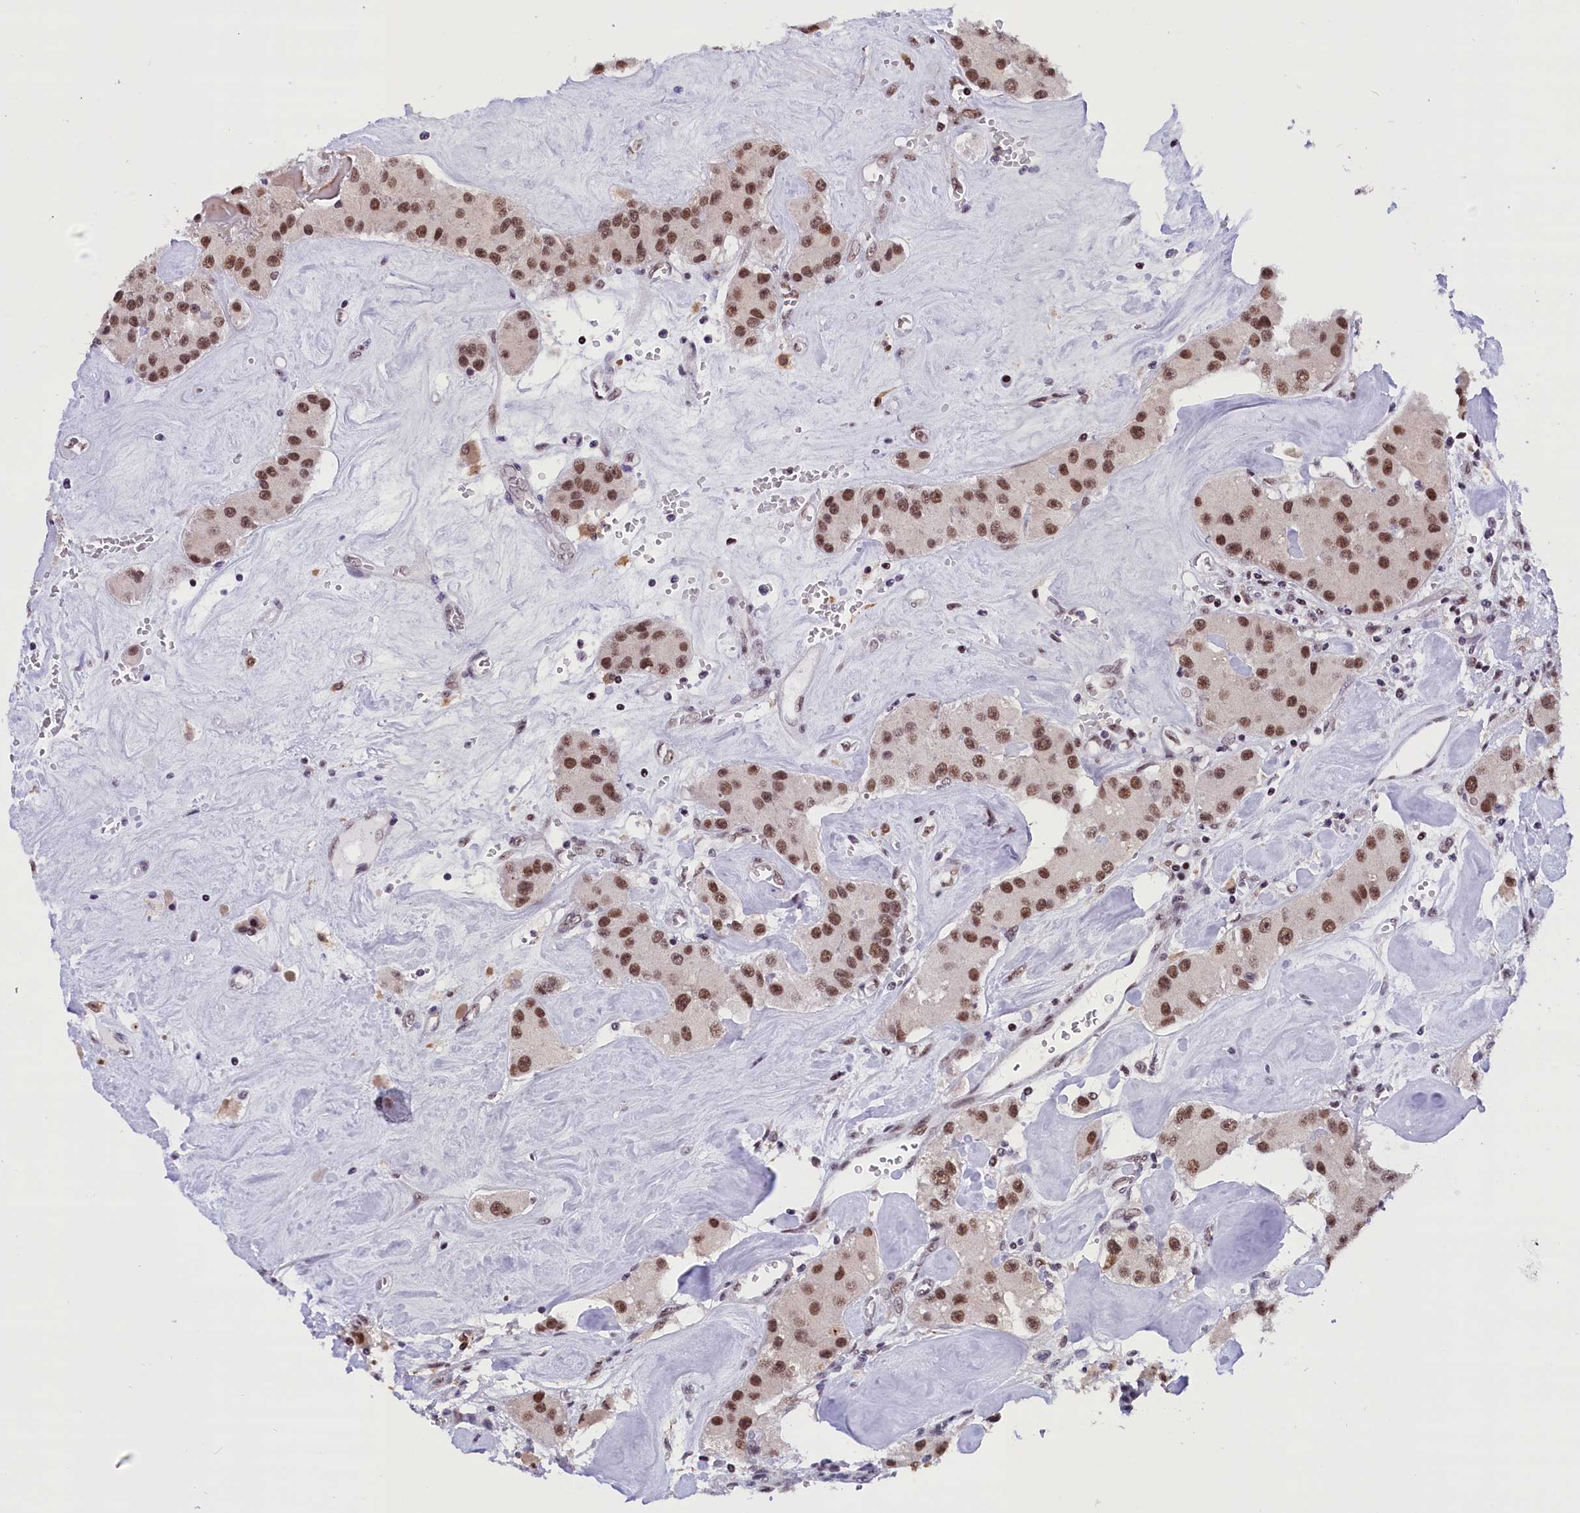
{"staining": {"intensity": "moderate", "quantity": ">75%", "location": "nuclear"}, "tissue": "carcinoid", "cell_type": "Tumor cells", "image_type": "cancer", "snomed": [{"axis": "morphology", "description": "Carcinoid, malignant, NOS"}, {"axis": "topography", "description": "Pancreas"}], "caption": "Carcinoid stained with a brown dye demonstrates moderate nuclear positive expression in approximately >75% of tumor cells.", "gene": "CDYL2", "patient": {"sex": "male", "age": 41}}